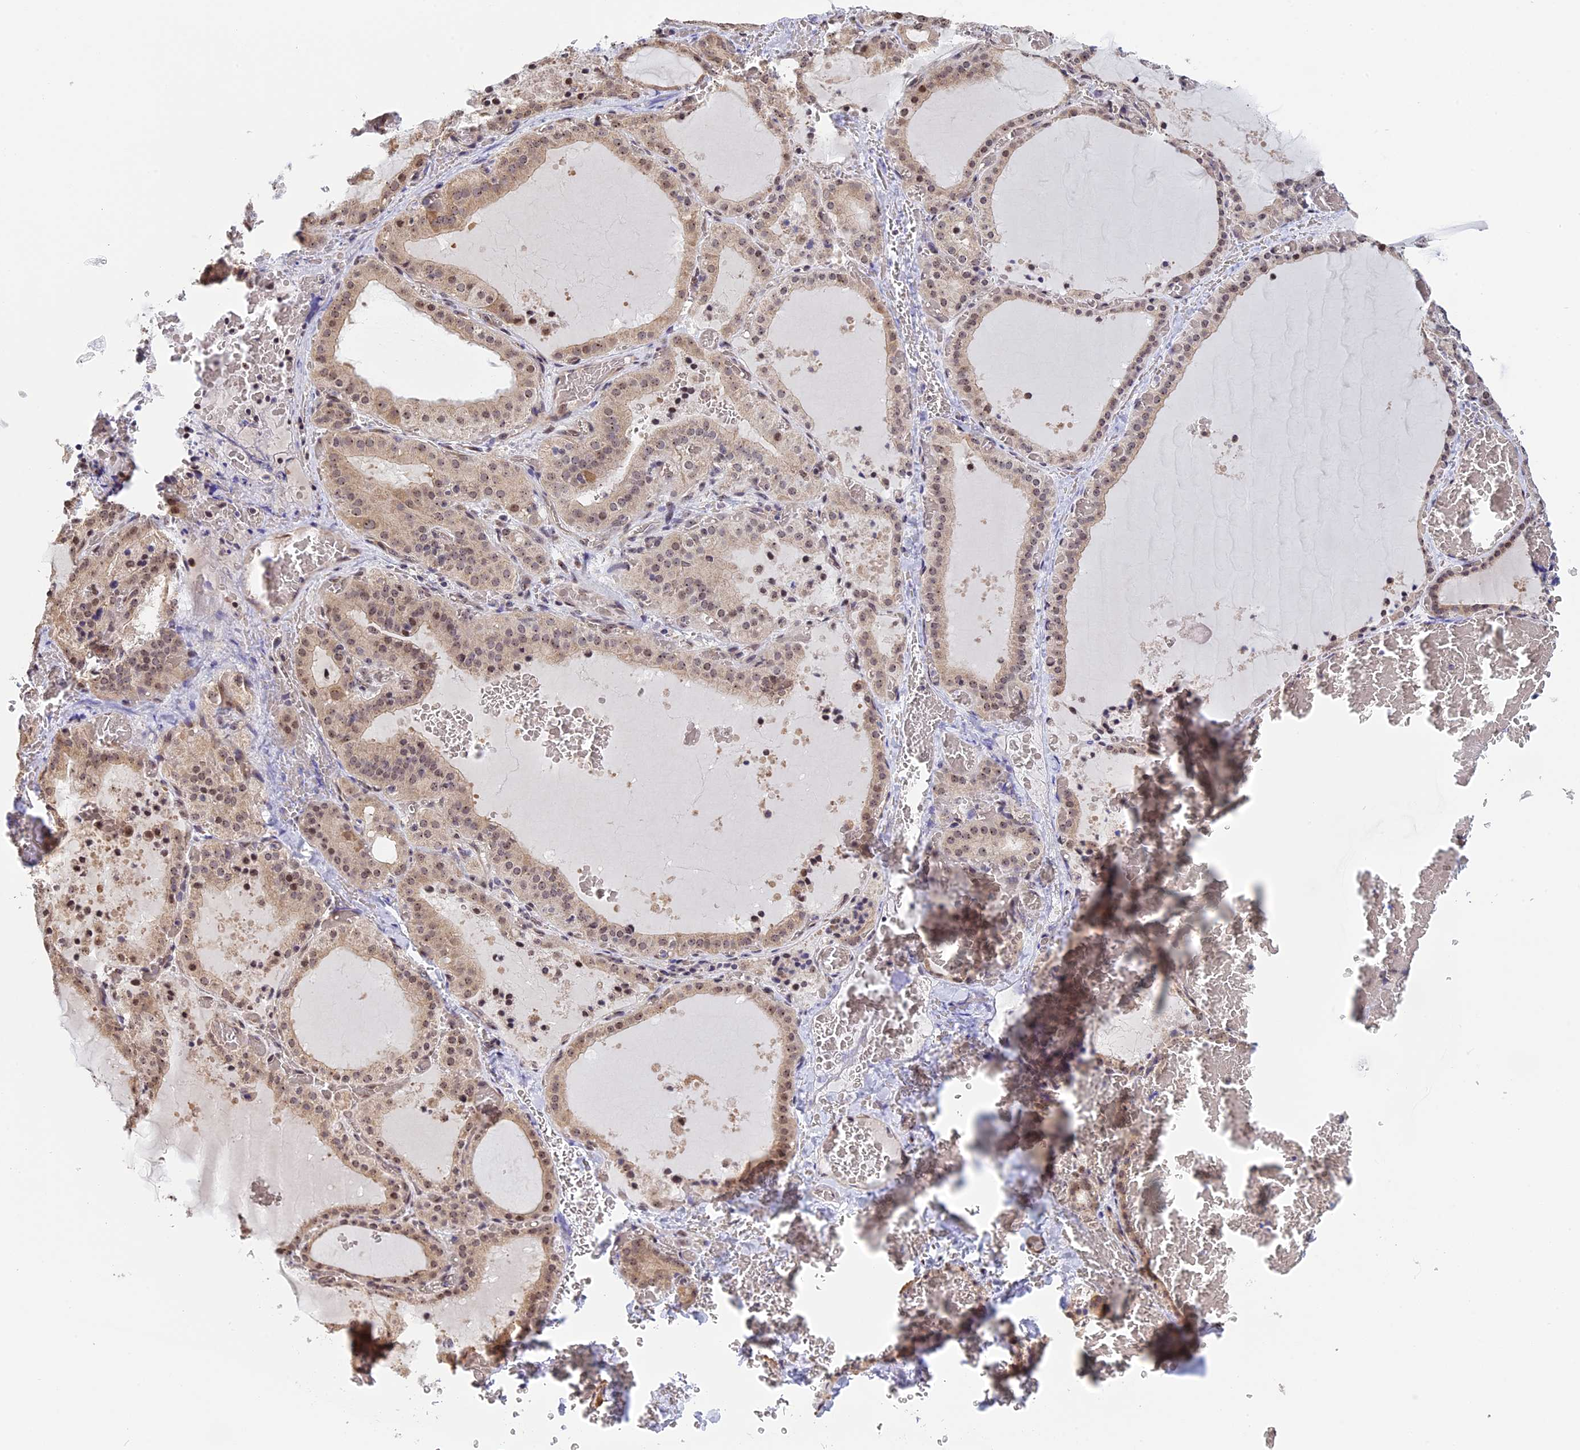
{"staining": {"intensity": "weak", "quantity": ">75%", "location": "cytoplasmic/membranous,nuclear"}, "tissue": "thyroid gland", "cell_type": "Glandular cells", "image_type": "normal", "snomed": [{"axis": "morphology", "description": "Normal tissue, NOS"}, {"axis": "topography", "description": "Thyroid gland"}], "caption": "About >75% of glandular cells in unremarkable thyroid gland reveal weak cytoplasmic/membranous,nuclear protein staining as visualized by brown immunohistochemical staining.", "gene": "MGA", "patient": {"sex": "female", "age": 39}}